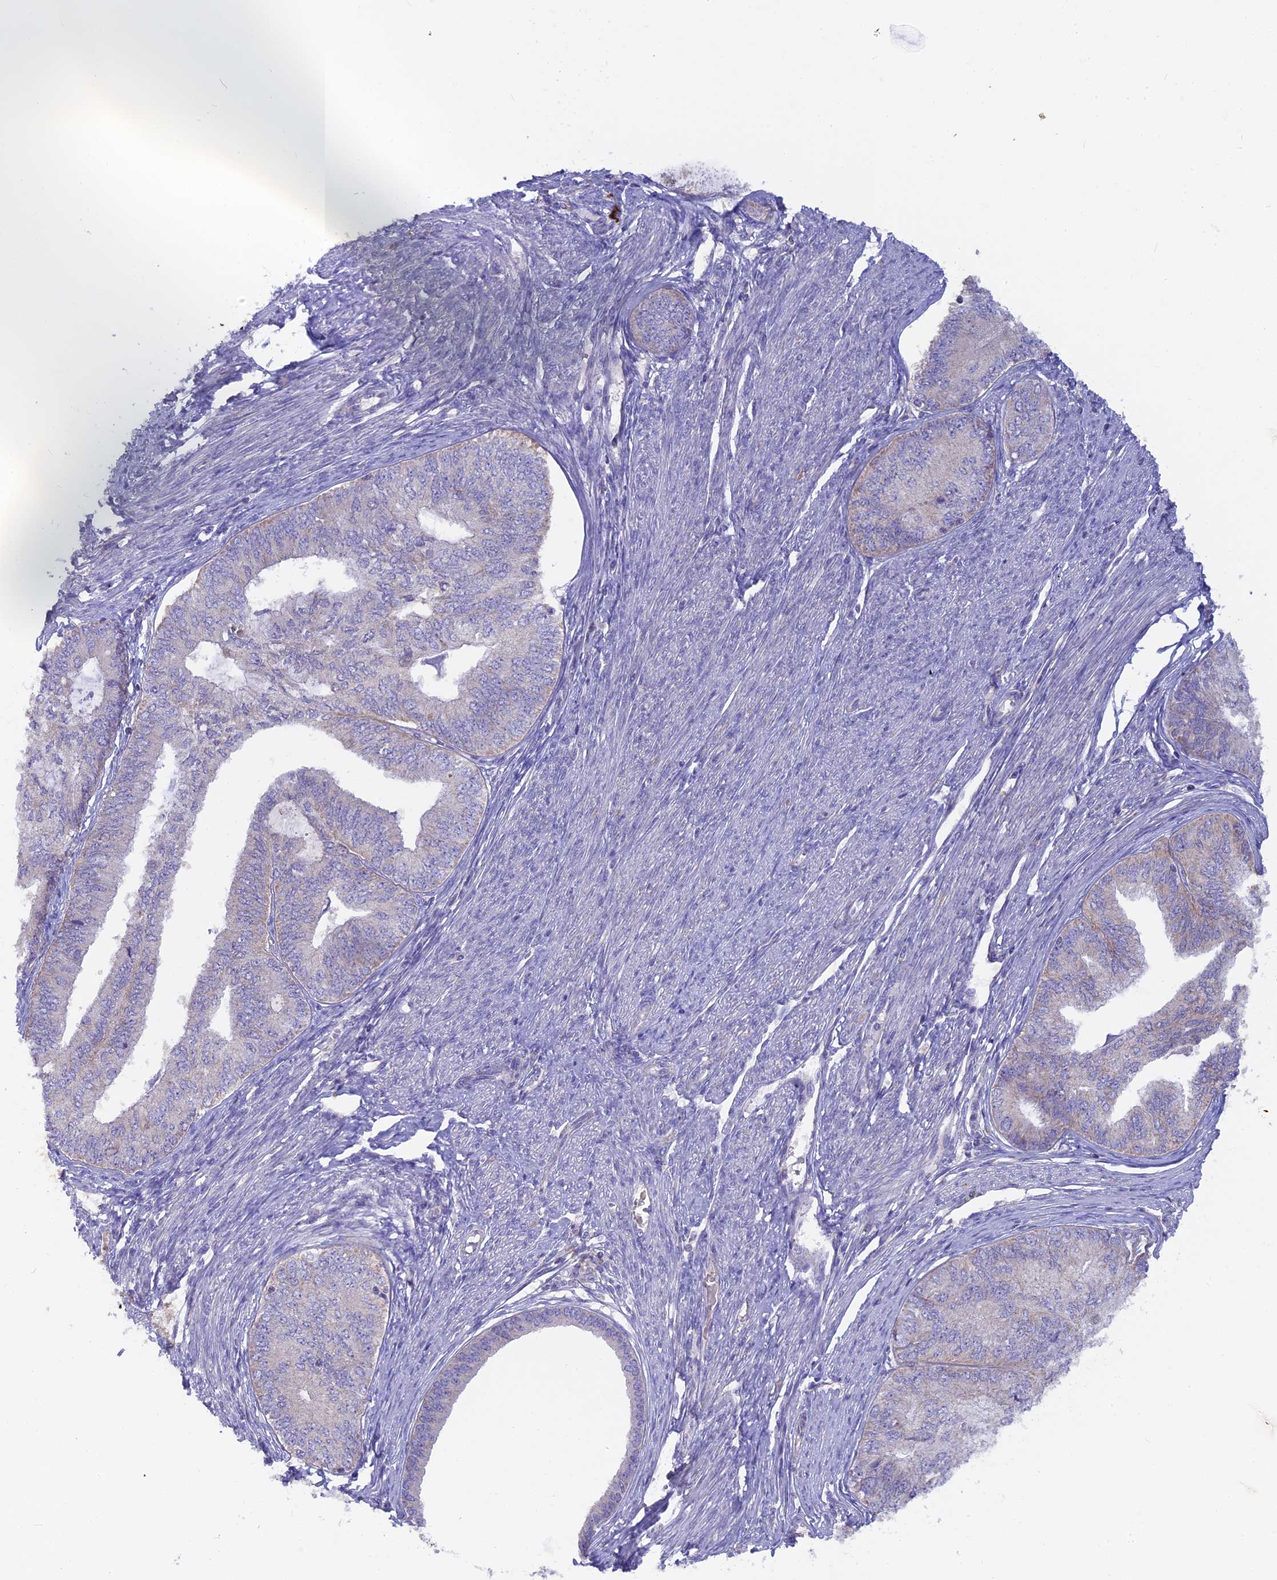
{"staining": {"intensity": "negative", "quantity": "none", "location": "none"}, "tissue": "endometrial cancer", "cell_type": "Tumor cells", "image_type": "cancer", "snomed": [{"axis": "morphology", "description": "Adenocarcinoma, NOS"}, {"axis": "topography", "description": "Endometrium"}], "caption": "A micrograph of human endometrial cancer (adenocarcinoma) is negative for staining in tumor cells.", "gene": "PZP", "patient": {"sex": "female", "age": 68}}